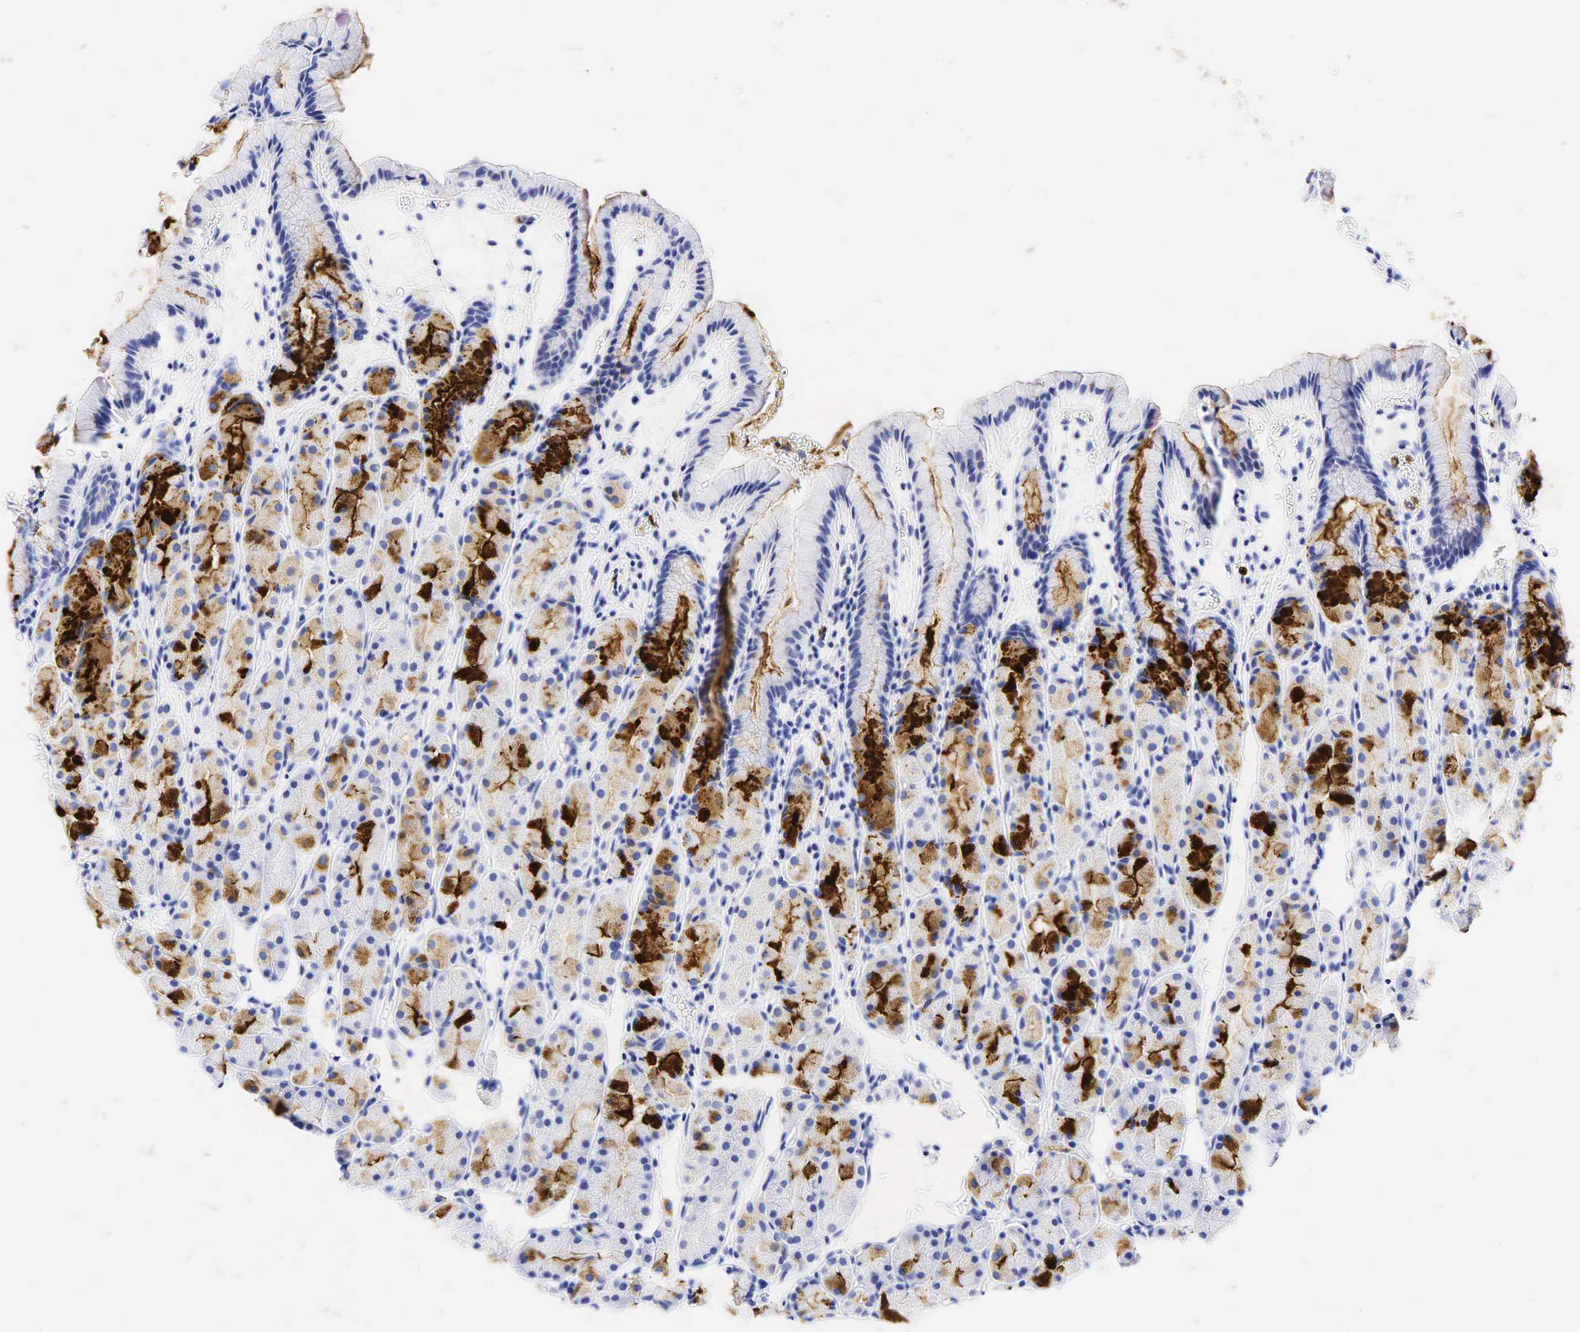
{"staining": {"intensity": "strong", "quantity": ">75%", "location": "cytoplasmic/membranous"}, "tissue": "stomach", "cell_type": "Glandular cells", "image_type": "normal", "snomed": [{"axis": "morphology", "description": "Adenocarcinoma, NOS"}, {"axis": "topography", "description": "Stomach, upper"}], "caption": "Protein positivity by immunohistochemistry shows strong cytoplasmic/membranous positivity in about >75% of glandular cells in benign stomach.", "gene": "FUT4", "patient": {"sex": "male", "age": 47}}